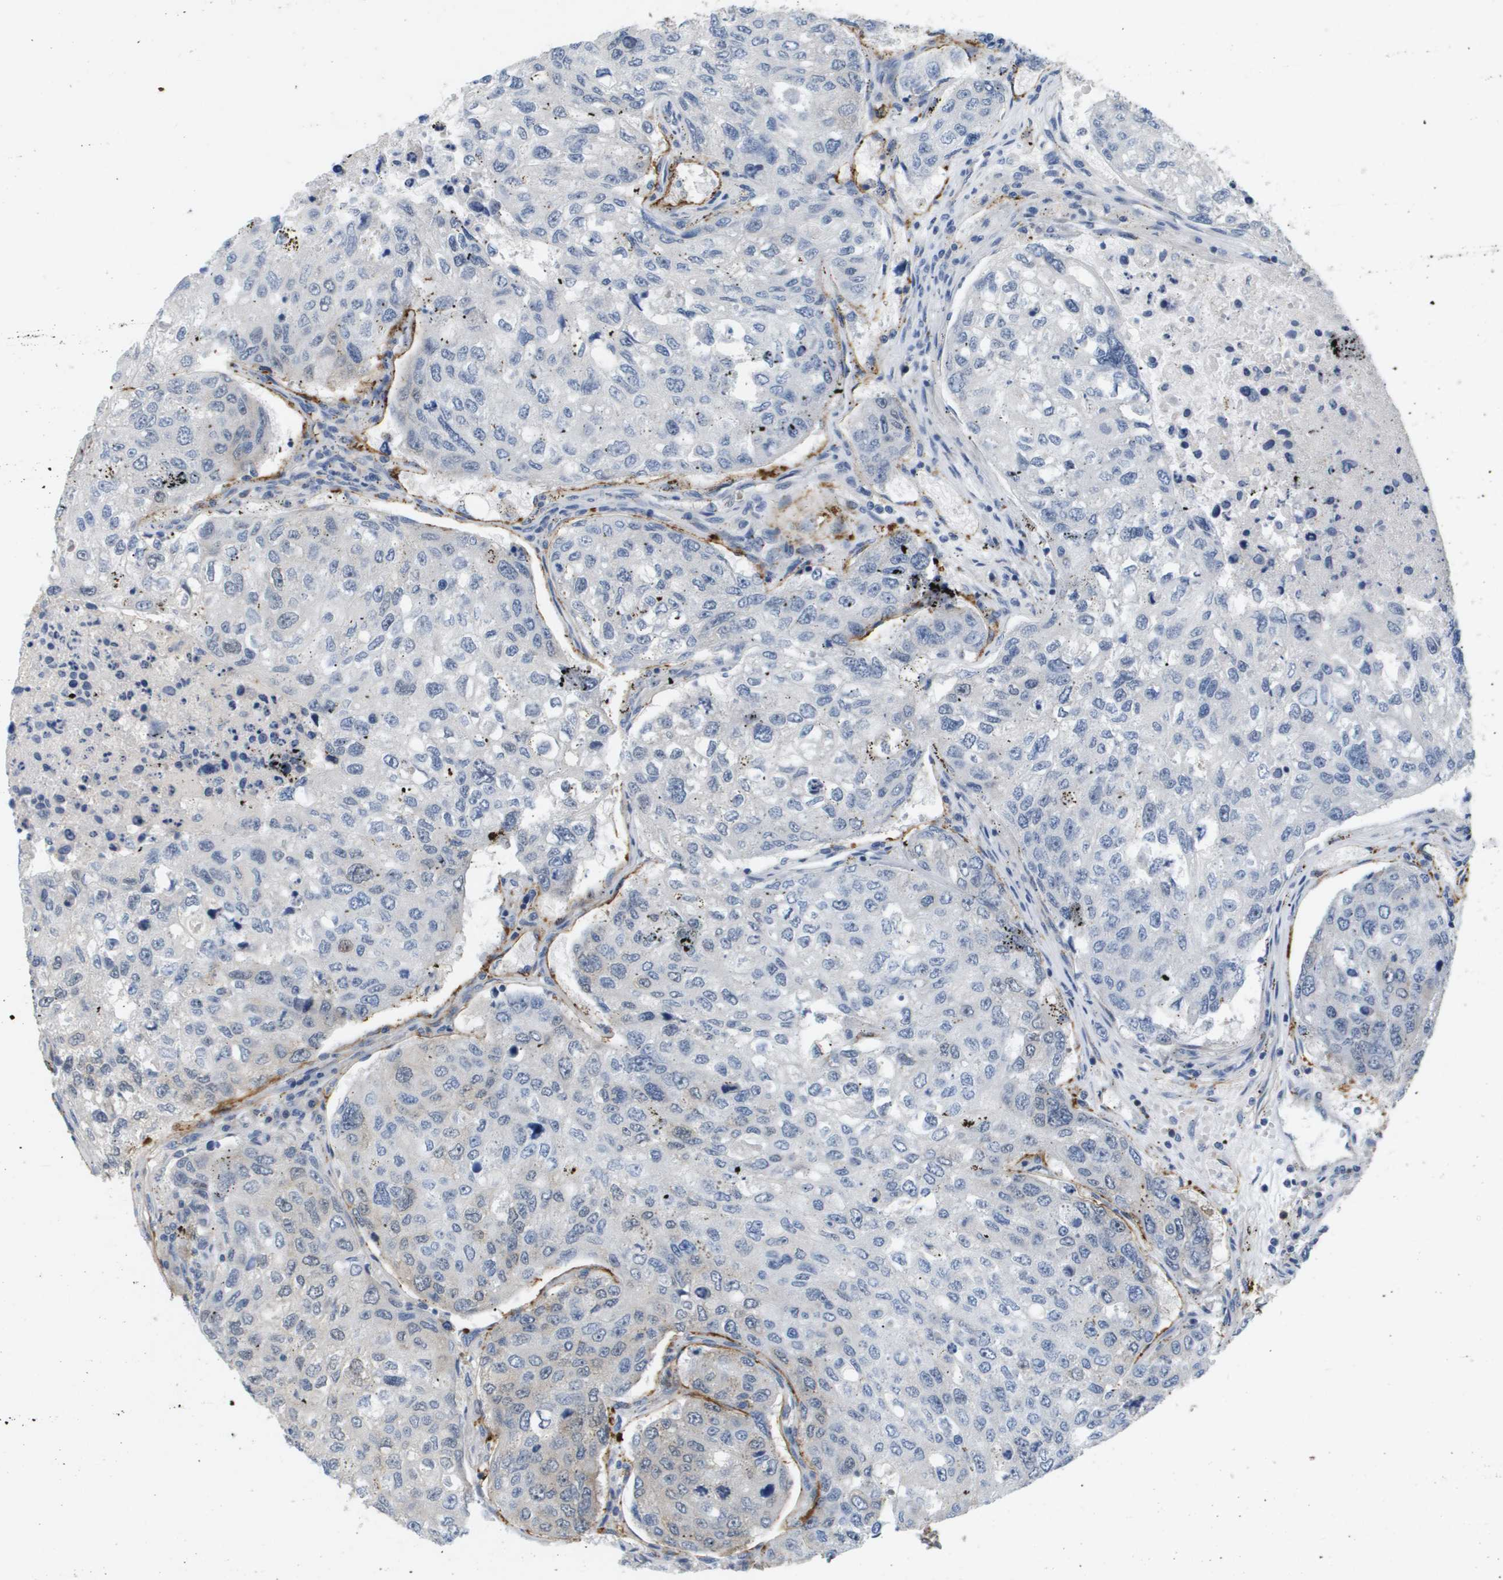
{"staining": {"intensity": "weak", "quantity": "<25%", "location": "cytoplasmic/membranous"}, "tissue": "urothelial cancer", "cell_type": "Tumor cells", "image_type": "cancer", "snomed": [{"axis": "morphology", "description": "Urothelial carcinoma, High grade"}, {"axis": "topography", "description": "Lymph node"}, {"axis": "topography", "description": "Urinary bladder"}], "caption": "An immunohistochemistry (IHC) micrograph of urothelial carcinoma (high-grade) is shown. There is no staining in tumor cells of urothelial carcinoma (high-grade).", "gene": "OTUD5", "patient": {"sex": "male", "age": 51}}